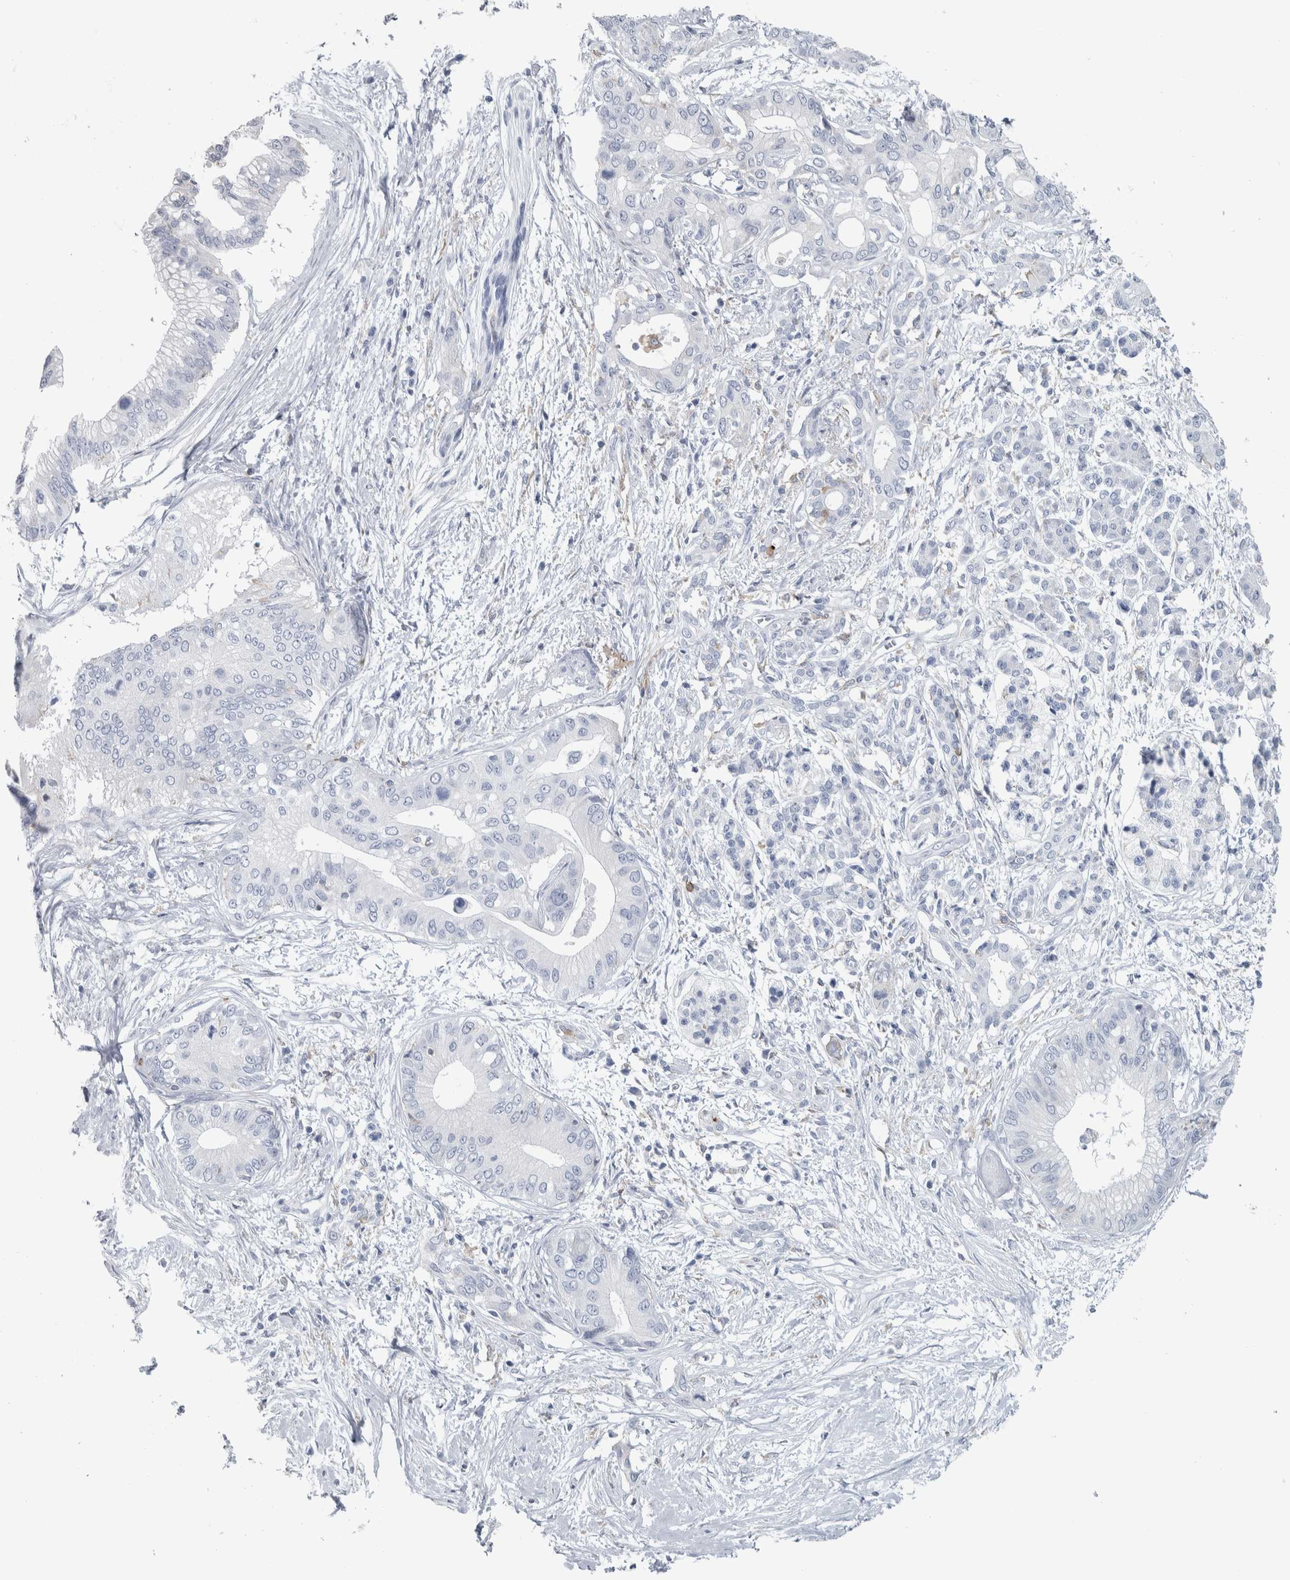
{"staining": {"intensity": "negative", "quantity": "none", "location": "none"}, "tissue": "pancreatic cancer", "cell_type": "Tumor cells", "image_type": "cancer", "snomed": [{"axis": "morphology", "description": "Normal tissue, NOS"}, {"axis": "morphology", "description": "Adenocarcinoma, NOS"}, {"axis": "topography", "description": "Pancreas"}, {"axis": "topography", "description": "Peripheral nerve tissue"}], "caption": "Protein analysis of pancreatic cancer shows no significant staining in tumor cells.", "gene": "SKAP2", "patient": {"sex": "male", "age": 59}}